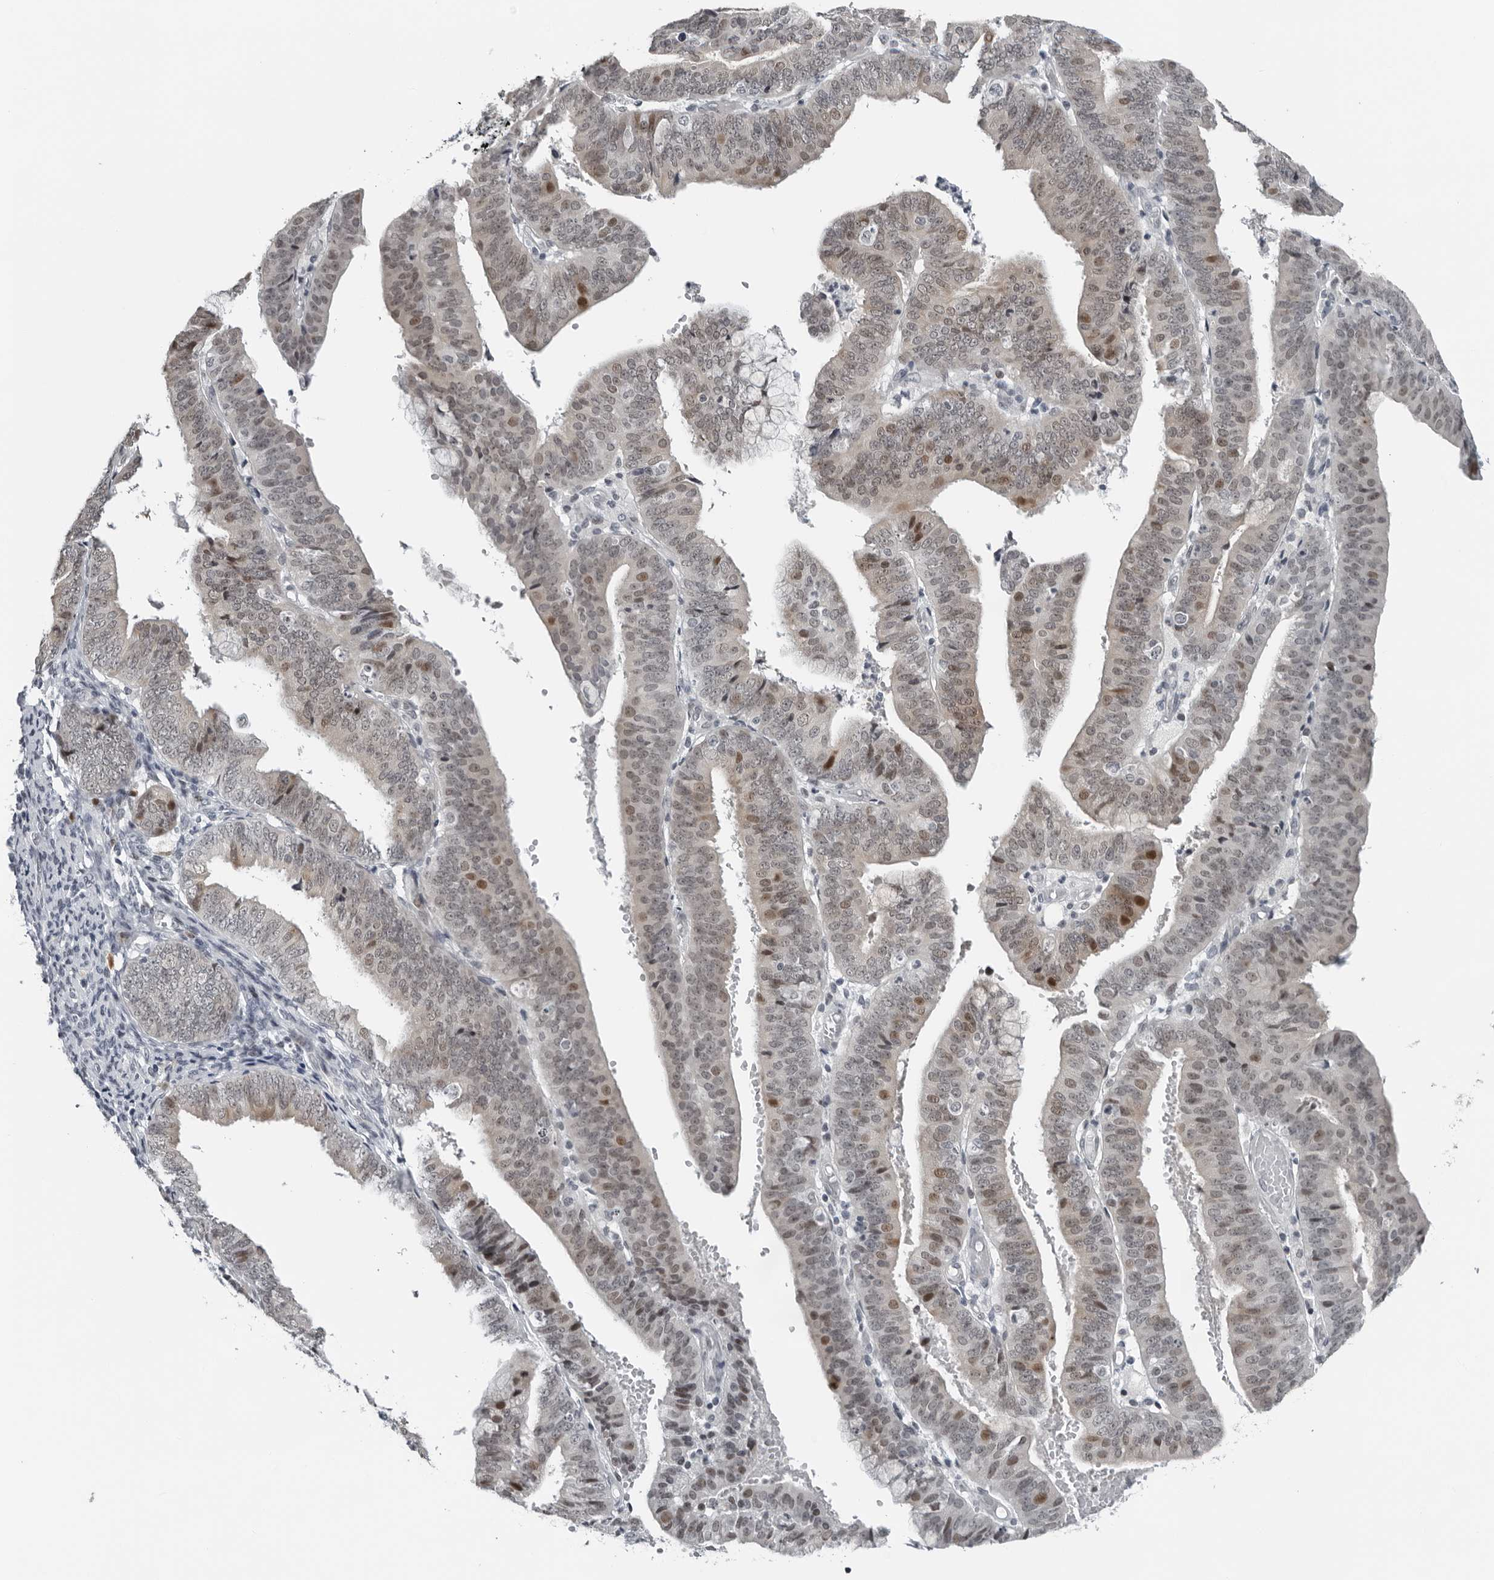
{"staining": {"intensity": "moderate", "quantity": "25%-75%", "location": "nuclear"}, "tissue": "endometrial cancer", "cell_type": "Tumor cells", "image_type": "cancer", "snomed": [{"axis": "morphology", "description": "Adenocarcinoma, NOS"}, {"axis": "topography", "description": "Endometrium"}], "caption": "This is an image of immunohistochemistry (IHC) staining of adenocarcinoma (endometrial), which shows moderate staining in the nuclear of tumor cells.", "gene": "PPP1R42", "patient": {"sex": "female", "age": 63}}